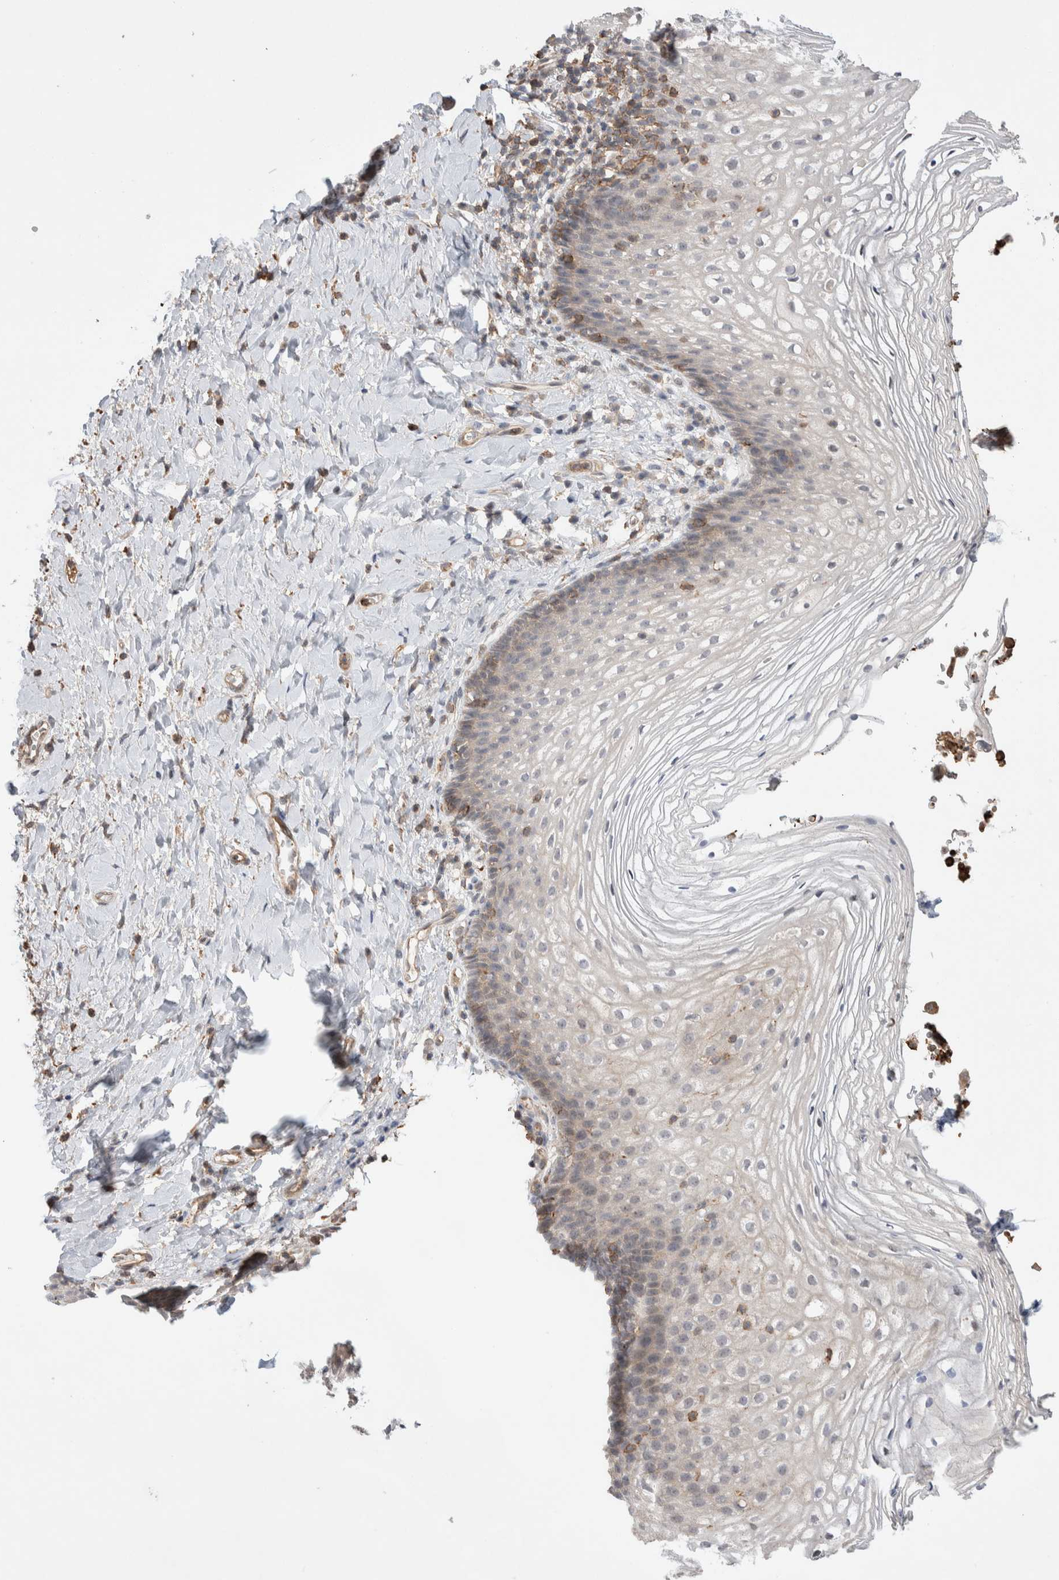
{"staining": {"intensity": "weak", "quantity": "<25%", "location": "cytoplasmic/membranous"}, "tissue": "vagina", "cell_type": "Squamous epithelial cells", "image_type": "normal", "snomed": [{"axis": "morphology", "description": "Normal tissue, NOS"}, {"axis": "topography", "description": "Vagina"}], "caption": "The immunohistochemistry (IHC) image has no significant positivity in squamous epithelial cells of vagina.", "gene": "ZNF704", "patient": {"sex": "female", "age": 60}}